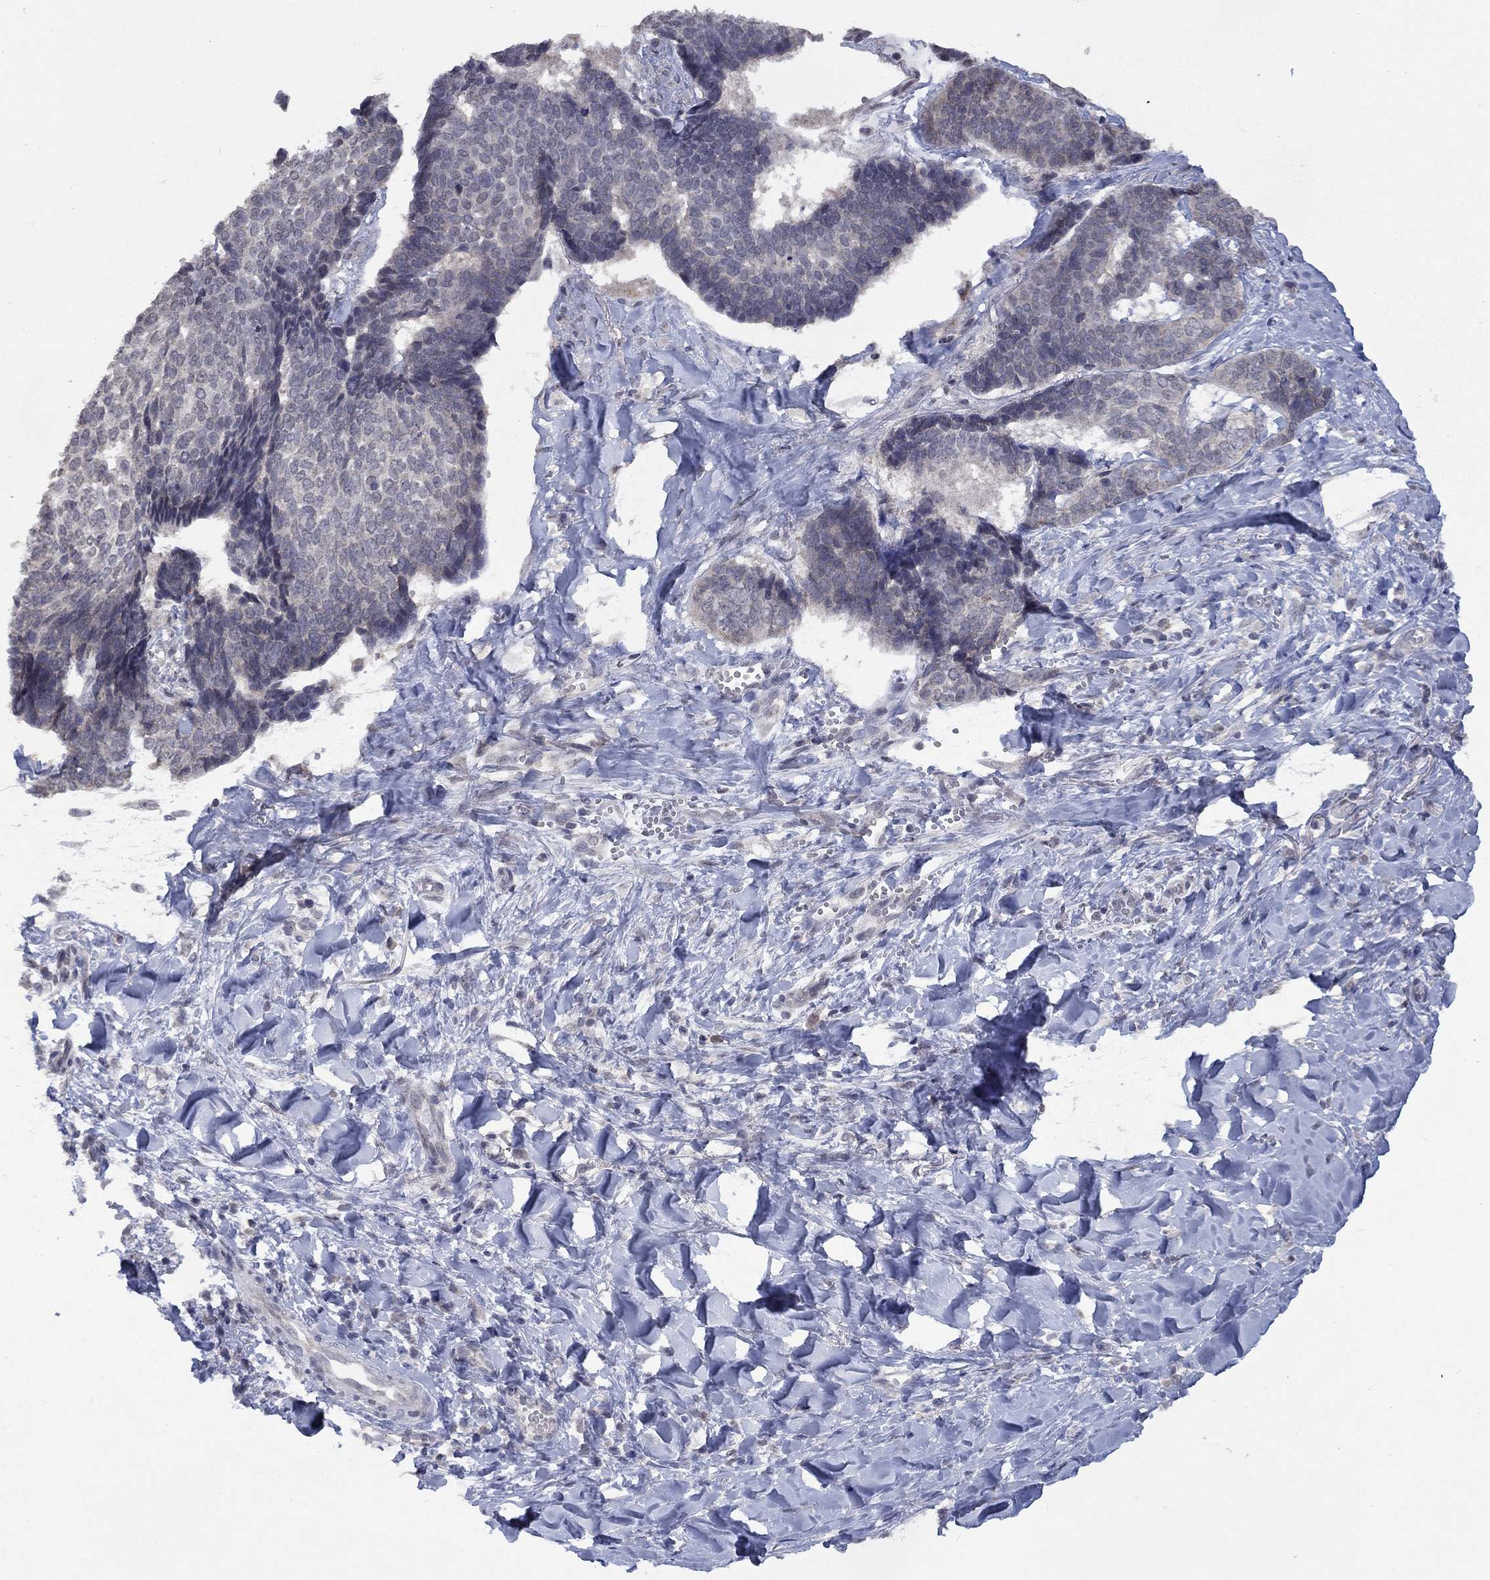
{"staining": {"intensity": "negative", "quantity": "none", "location": "none"}, "tissue": "skin cancer", "cell_type": "Tumor cells", "image_type": "cancer", "snomed": [{"axis": "morphology", "description": "Basal cell carcinoma"}, {"axis": "topography", "description": "Skin"}], "caption": "This is an IHC image of human basal cell carcinoma (skin). There is no expression in tumor cells.", "gene": "SPATA33", "patient": {"sex": "male", "age": 86}}